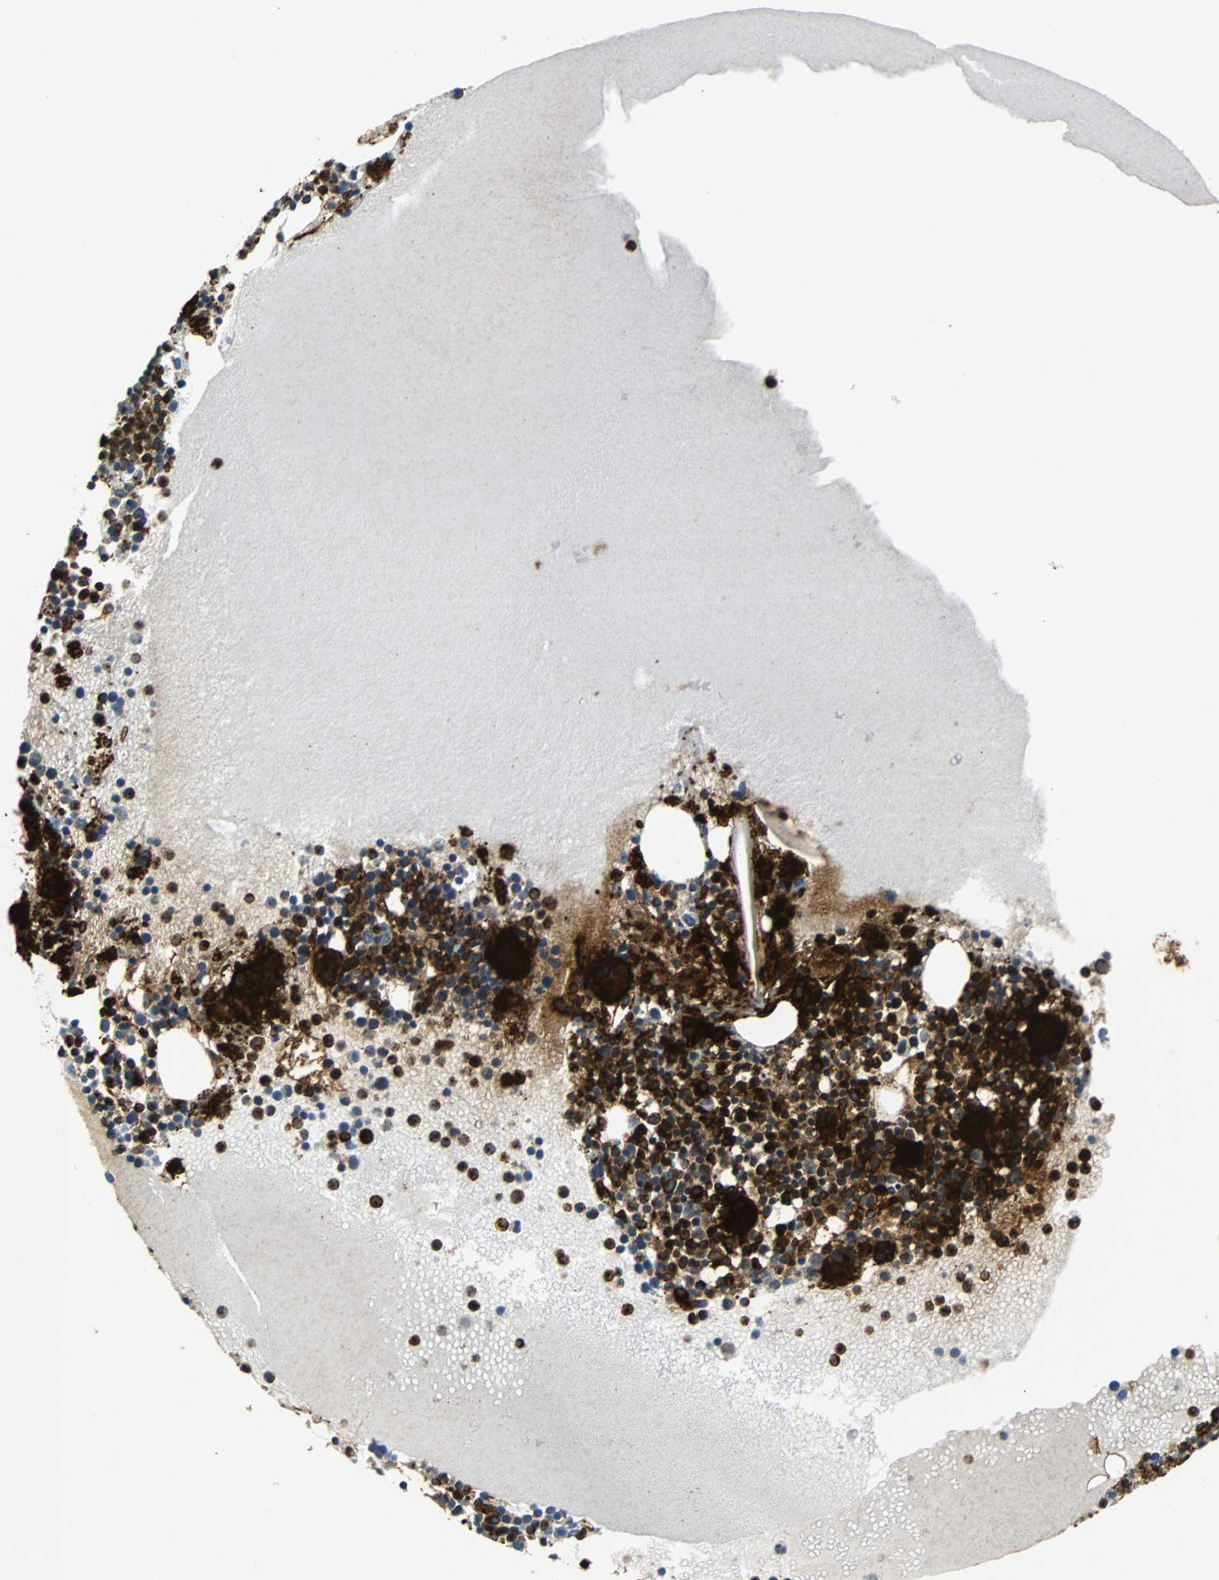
{"staining": {"intensity": "strong", "quantity": "25%-75%", "location": "cytoplasmic/membranous"}, "tissue": "bone marrow", "cell_type": "Hematopoietic cells", "image_type": "normal", "snomed": [{"axis": "morphology", "description": "Normal tissue, NOS"}, {"axis": "topography", "description": "Bone marrow"}], "caption": "Protein expression analysis of unremarkable bone marrow reveals strong cytoplasmic/membranous expression in approximately 25%-75% of hematopoietic cells.", "gene": "TUBA4A", "patient": {"sex": "male", "age": 34}}